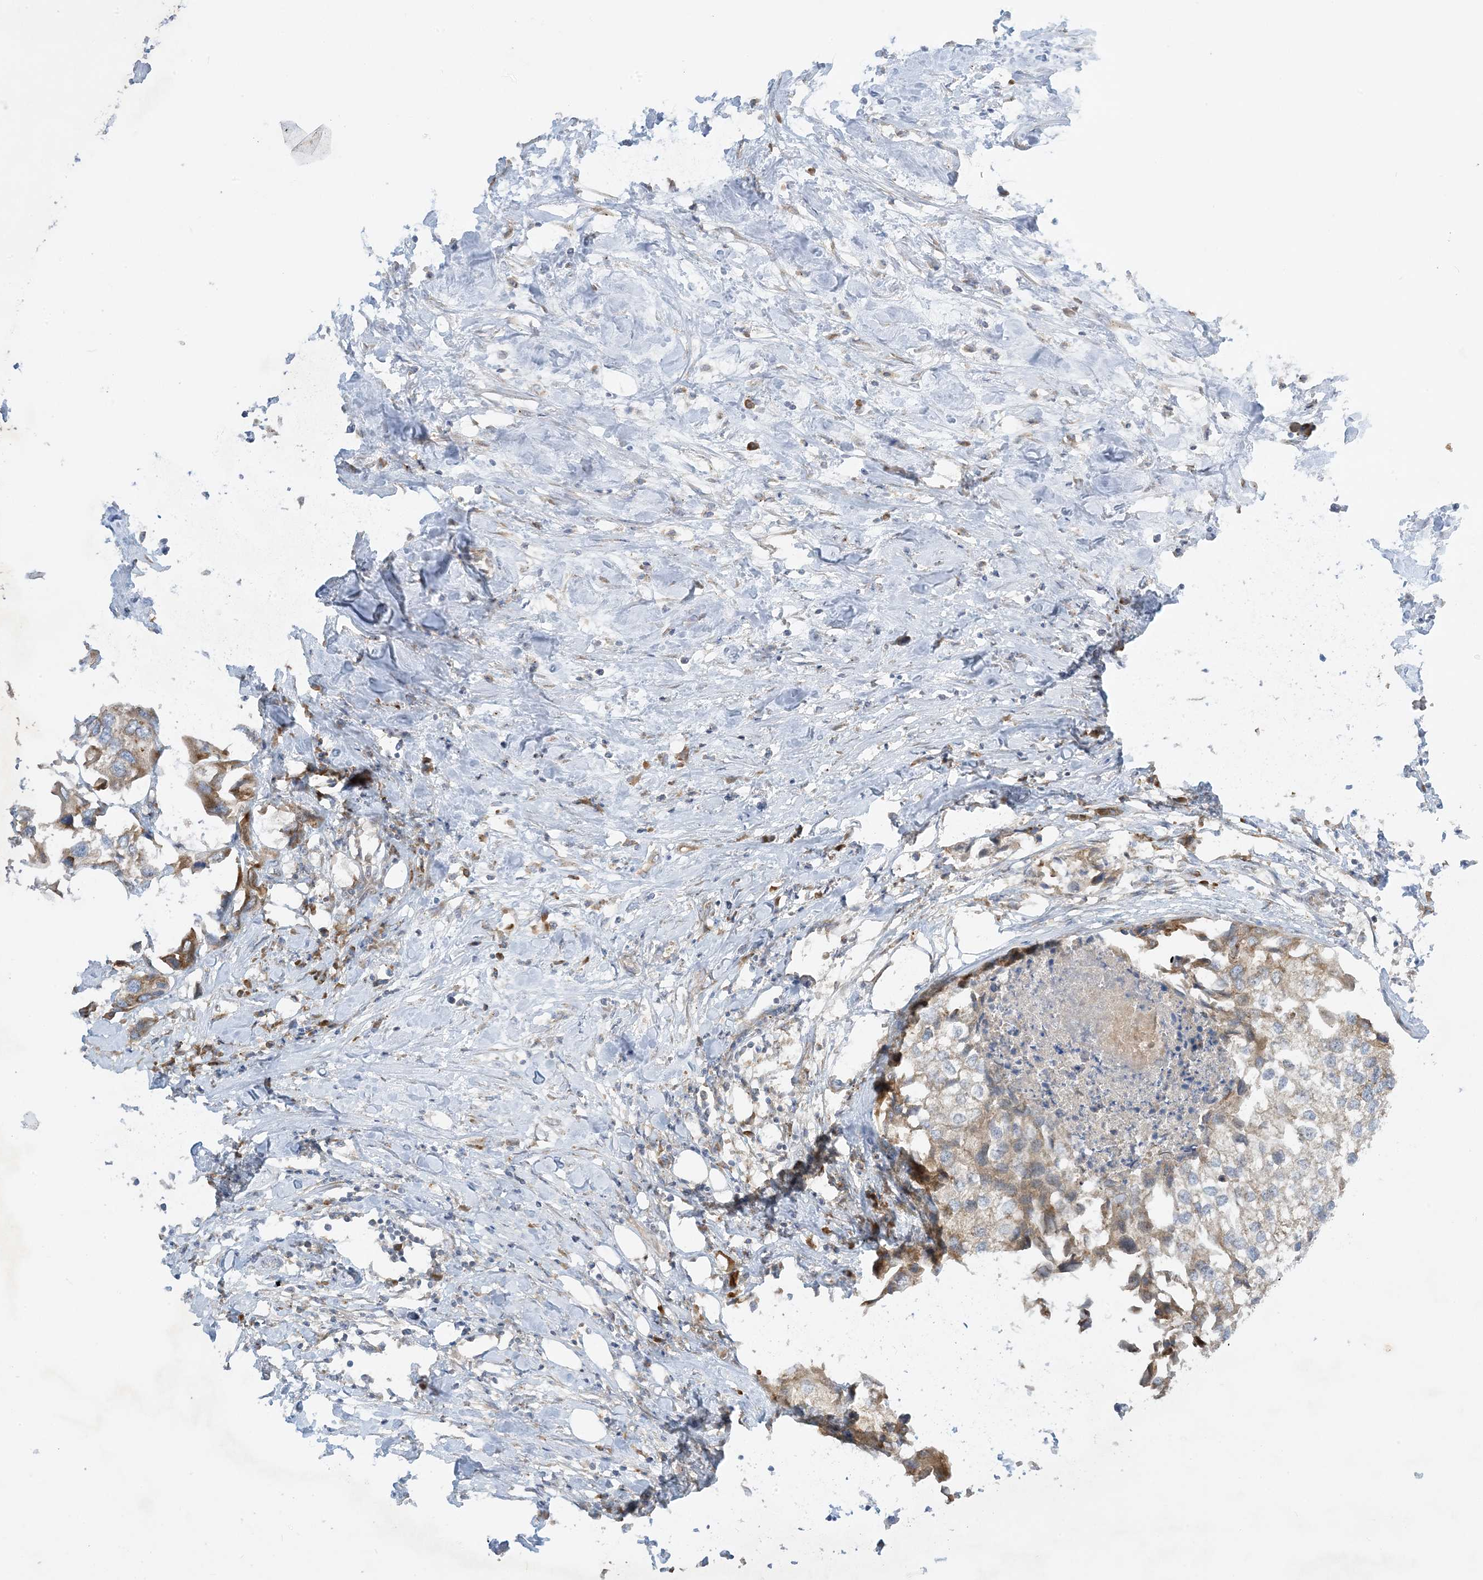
{"staining": {"intensity": "moderate", "quantity": "<25%", "location": "cytoplasmic/membranous"}, "tissue": "urothelial cancer", "cell_type": "Tumor cells", "image_type": "cancer", "snomed": [{"axis": "morphology", "description": "Urothelial carcinoma, High grade"}, {"axis": "topography", "description": "Urinary bladder"}], "caption": "This is a histology image of IHC staining of urothelial carcinoma (high-grade), which shows moderate positivity in the cytoplasmic/membranous of tumor cells.", "gene": "RPP40", "patient": {"sex": "male", "age": 64}}